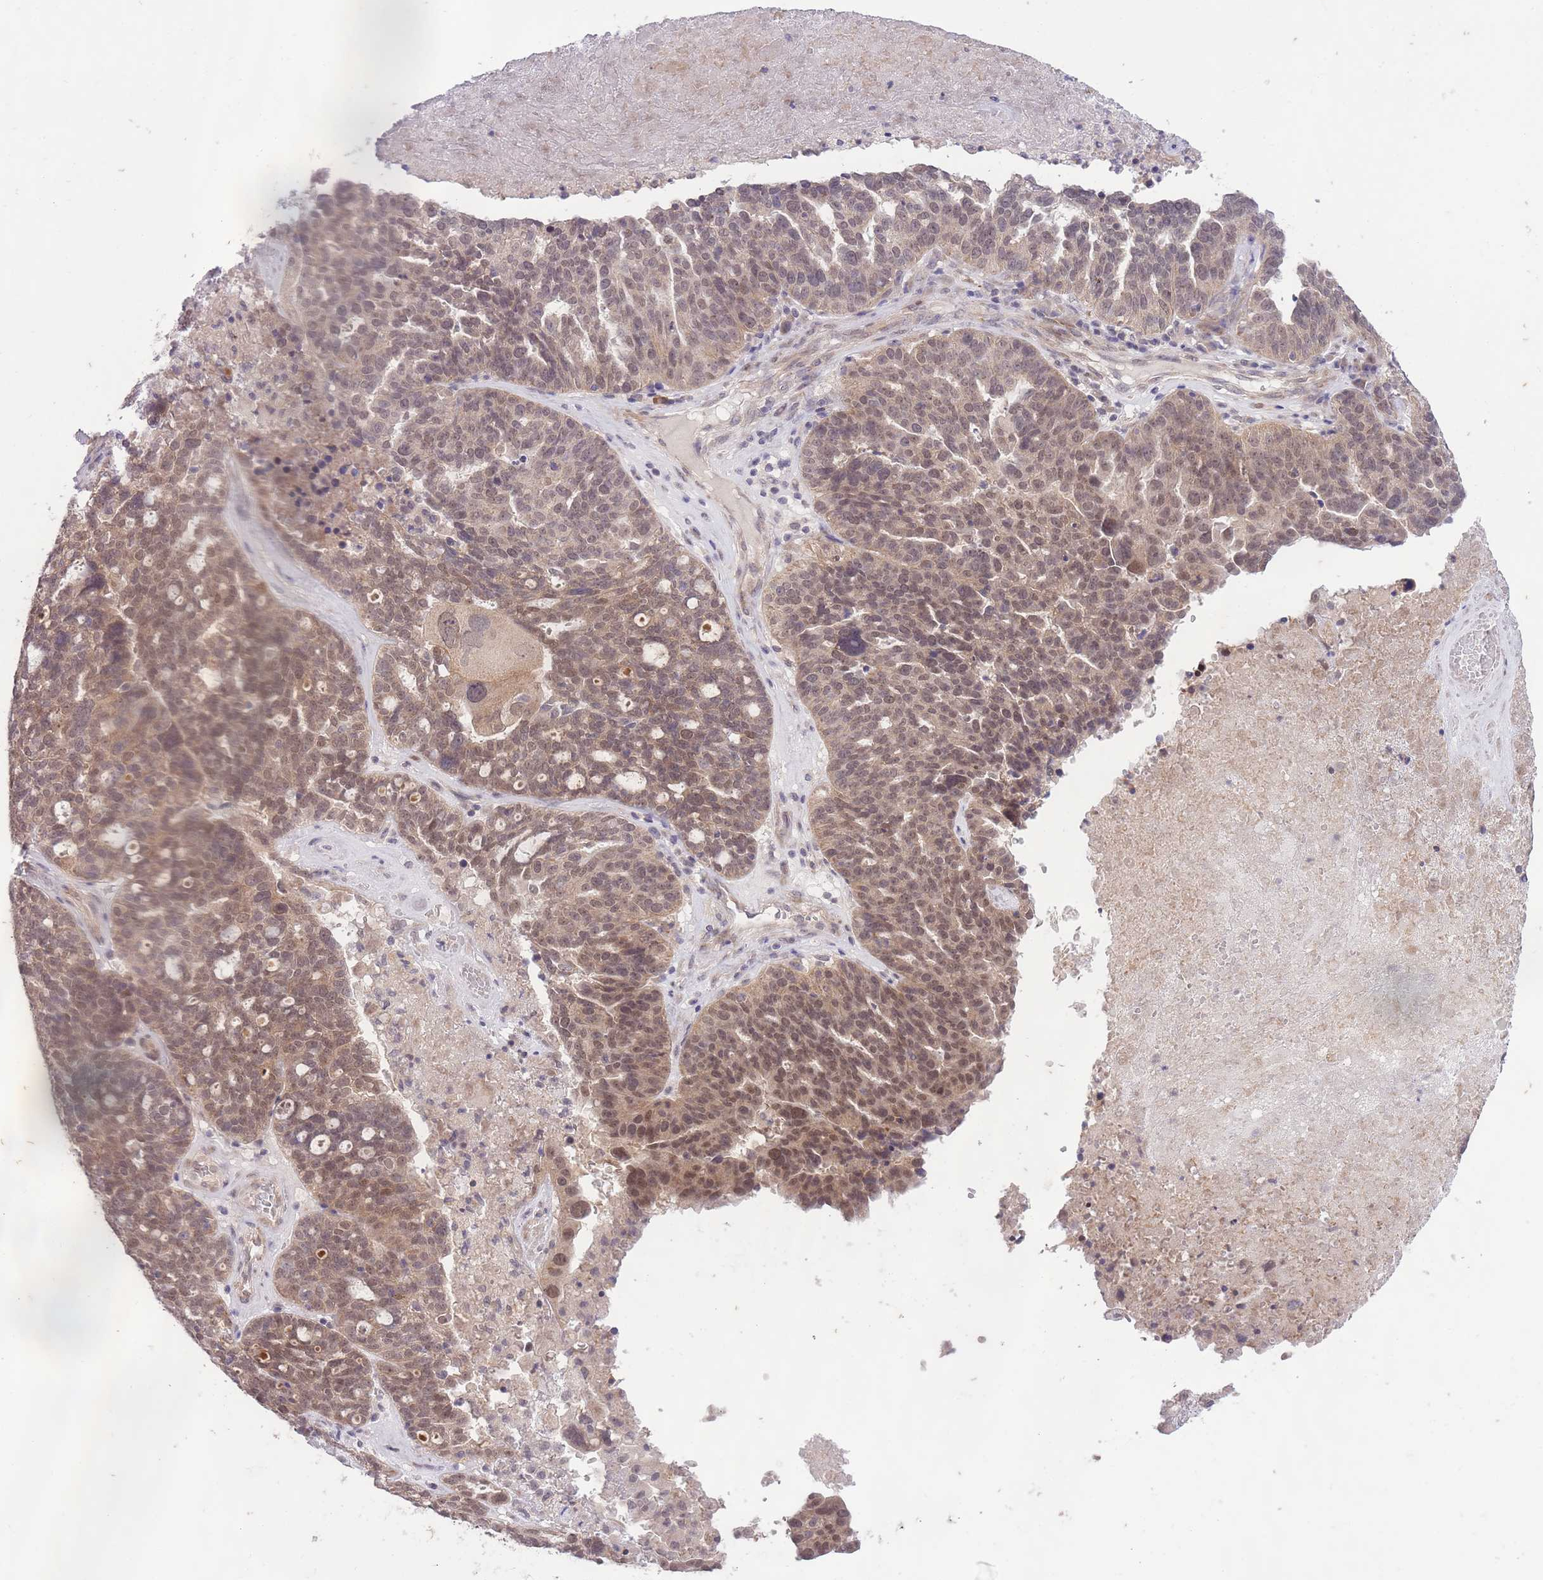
{"staining": {"intensity": "moderate", "quantity": ">75%", "location": "nuclear"}, "tissue": "ovarian cancer", "cell_type": "Tumor cells", "image_type": "cancer", "snomed": [{"axis": "morphology", "description": "Cystadenocarcinoma, serous, NOS"}, {"axis": "topography", "description": "Ovary"}], "caption": "Immunohistochemical staining of ovarian cancer (serous cystadenocarcinoma) exhibits moderate nuclear protein positivity in approximately >75% of tumor cells. (brown staining indicates protein expression, while blue staining denotes nuclei).", "gene": "ELOA2", "patient": {"sex": "female", "age": 59}}